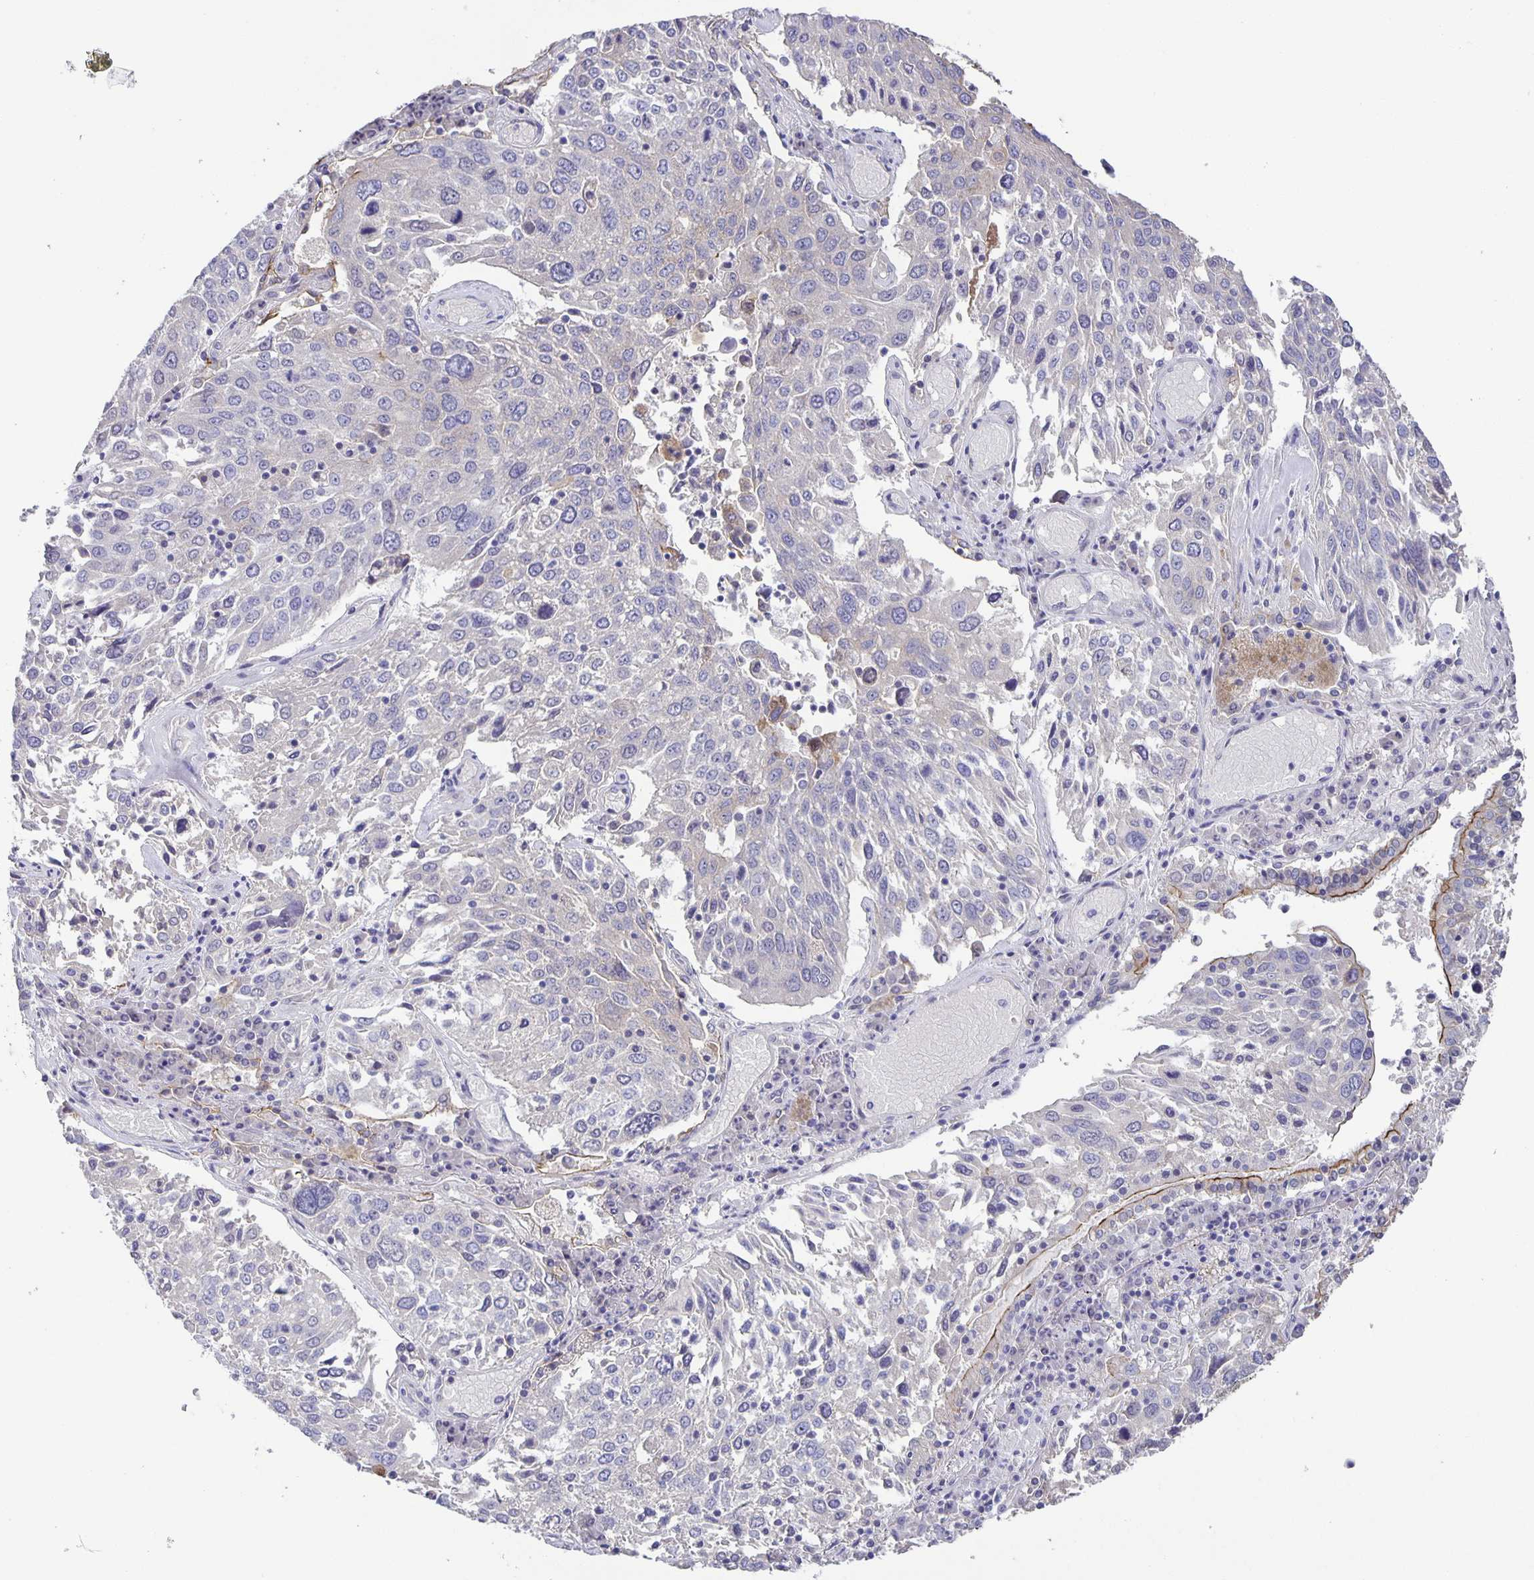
{"staining": {"intensity": "negative", "quantity": "none", "location": "none"}, "tissue": "lung cancer", "cell_type": "Tumor cells", "image_type": "cancer", "snomed": [{"axis": "morphology", "description": "Squamous cell carcinoma, NOS"}, {"axis": "topography", "description": "Lung"}], "caption": "Squamous cell carcinoma (lung) was stained to show a protein in brown. There is no significant expression in tumor cells.", "gene": "PTPN3", "patient": {"sex": "male", "age": 65}}